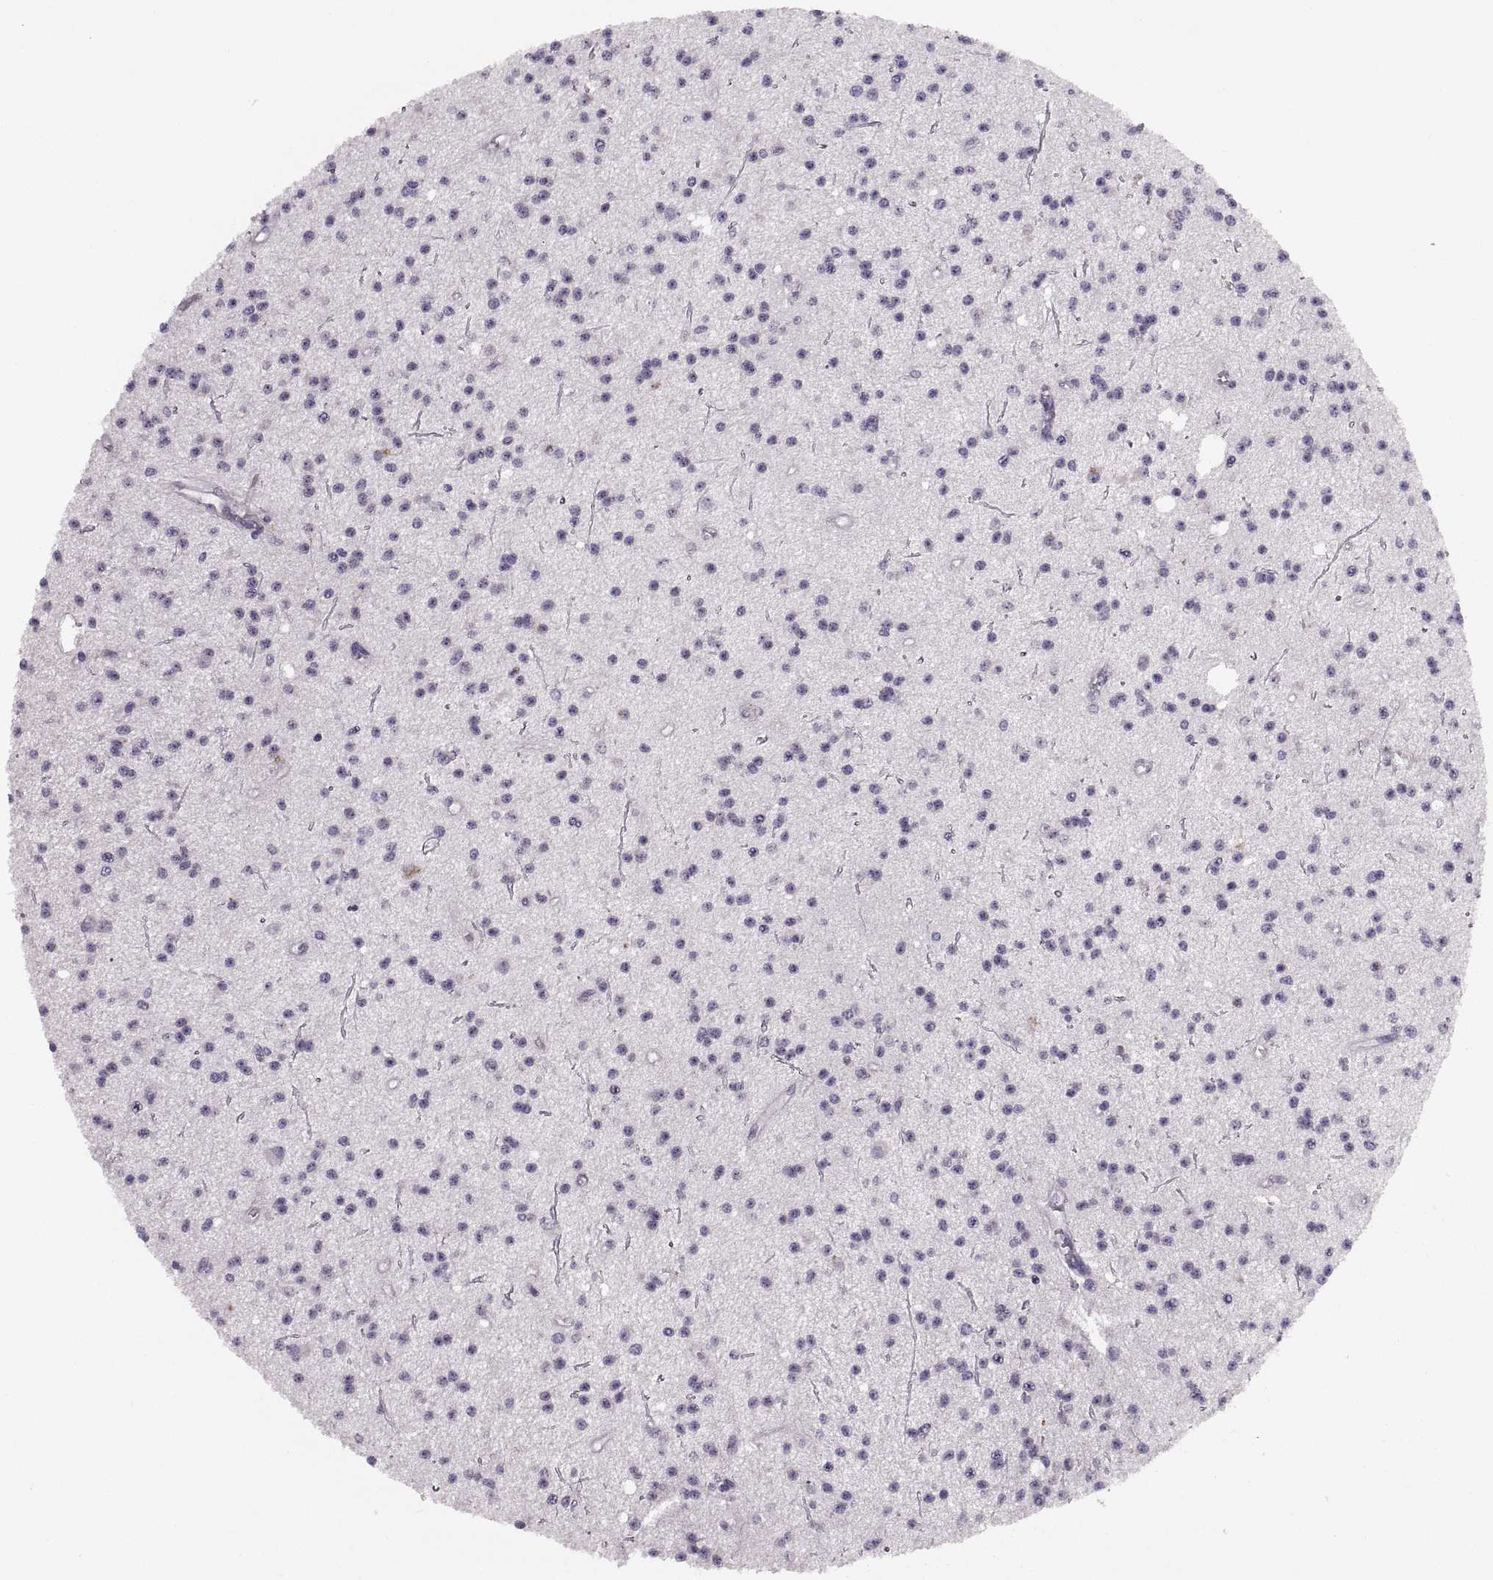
{"staining": {"intensity": "negative", "quantity": "none", "location": "none"}, "tissue": "glioma", "cell_type": "Tumor cells", "image_type": "cancer", "snomed": [{"axis": "morphology", "description": "Glioma, malignant, Low grade"}, {"axis": "topography", "description": "Brain"}], "caption": "Histopathology image shows no significant protein positivity in tumor cells of glioma.", "gene": "ADH6", "patient": {"sex": "male", "age": 27}}